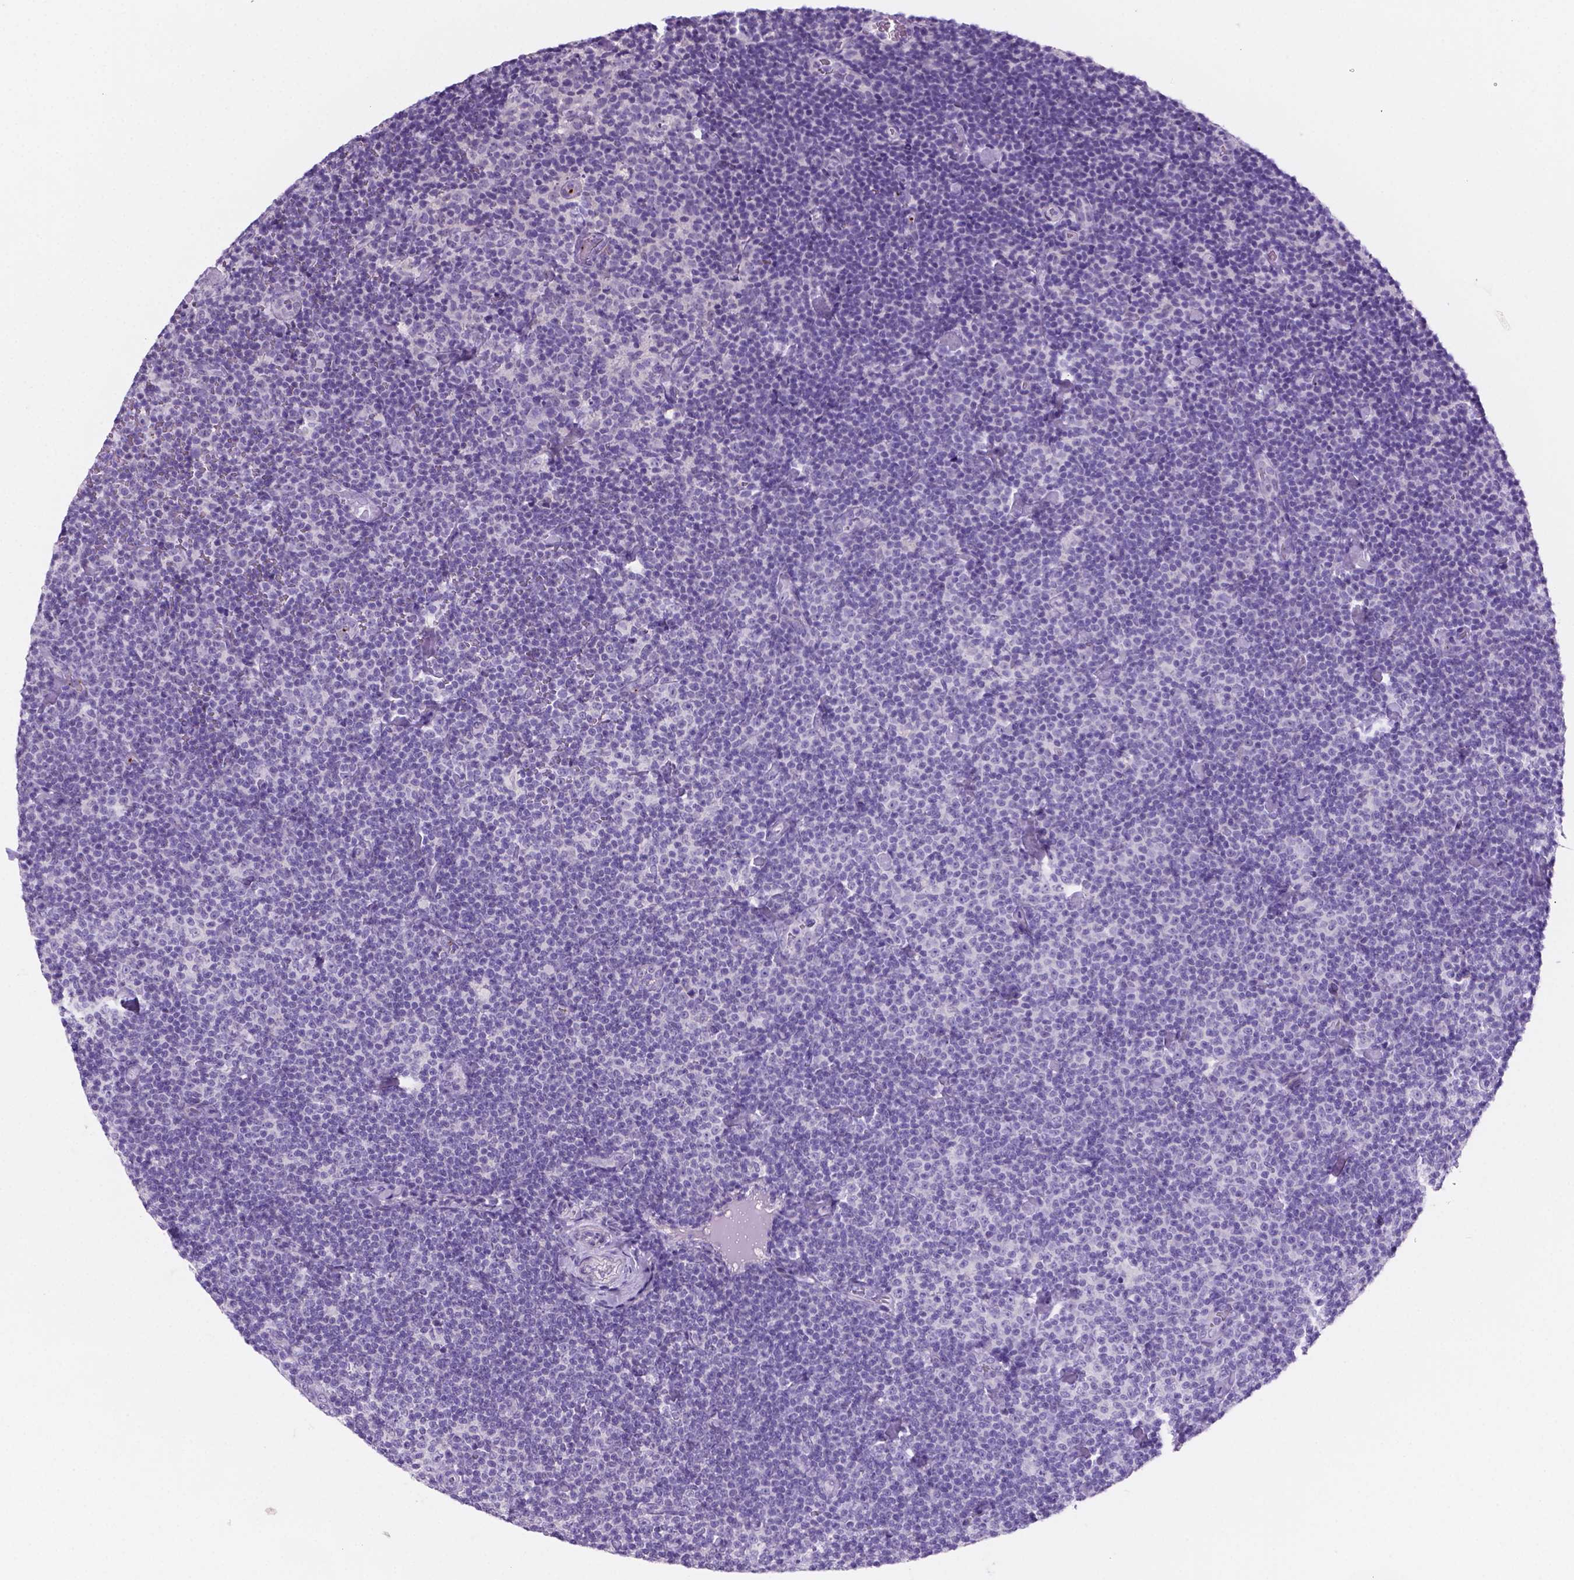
{"staining": {"intensity": "negative", "quantity": "none", "location": "none"}, "tissue": "lymphoma", "cell_type": "Tumor cells", "image_type": "cancer", "snomed": [{"axis": "morphology", "description": "Malignant lymphoma, non-Hodgkin's type, Low grade"}, {"axis": "topography", "description": "Lymph node"}], "caption": "Malignant lymphoma, non-Hodgkin's type (low-grade) was stained to show a protein in brown. There is no significant expression in tumor cells.", "gene": "EBLN2", "patient": {"sex": "male", "age": 81}}